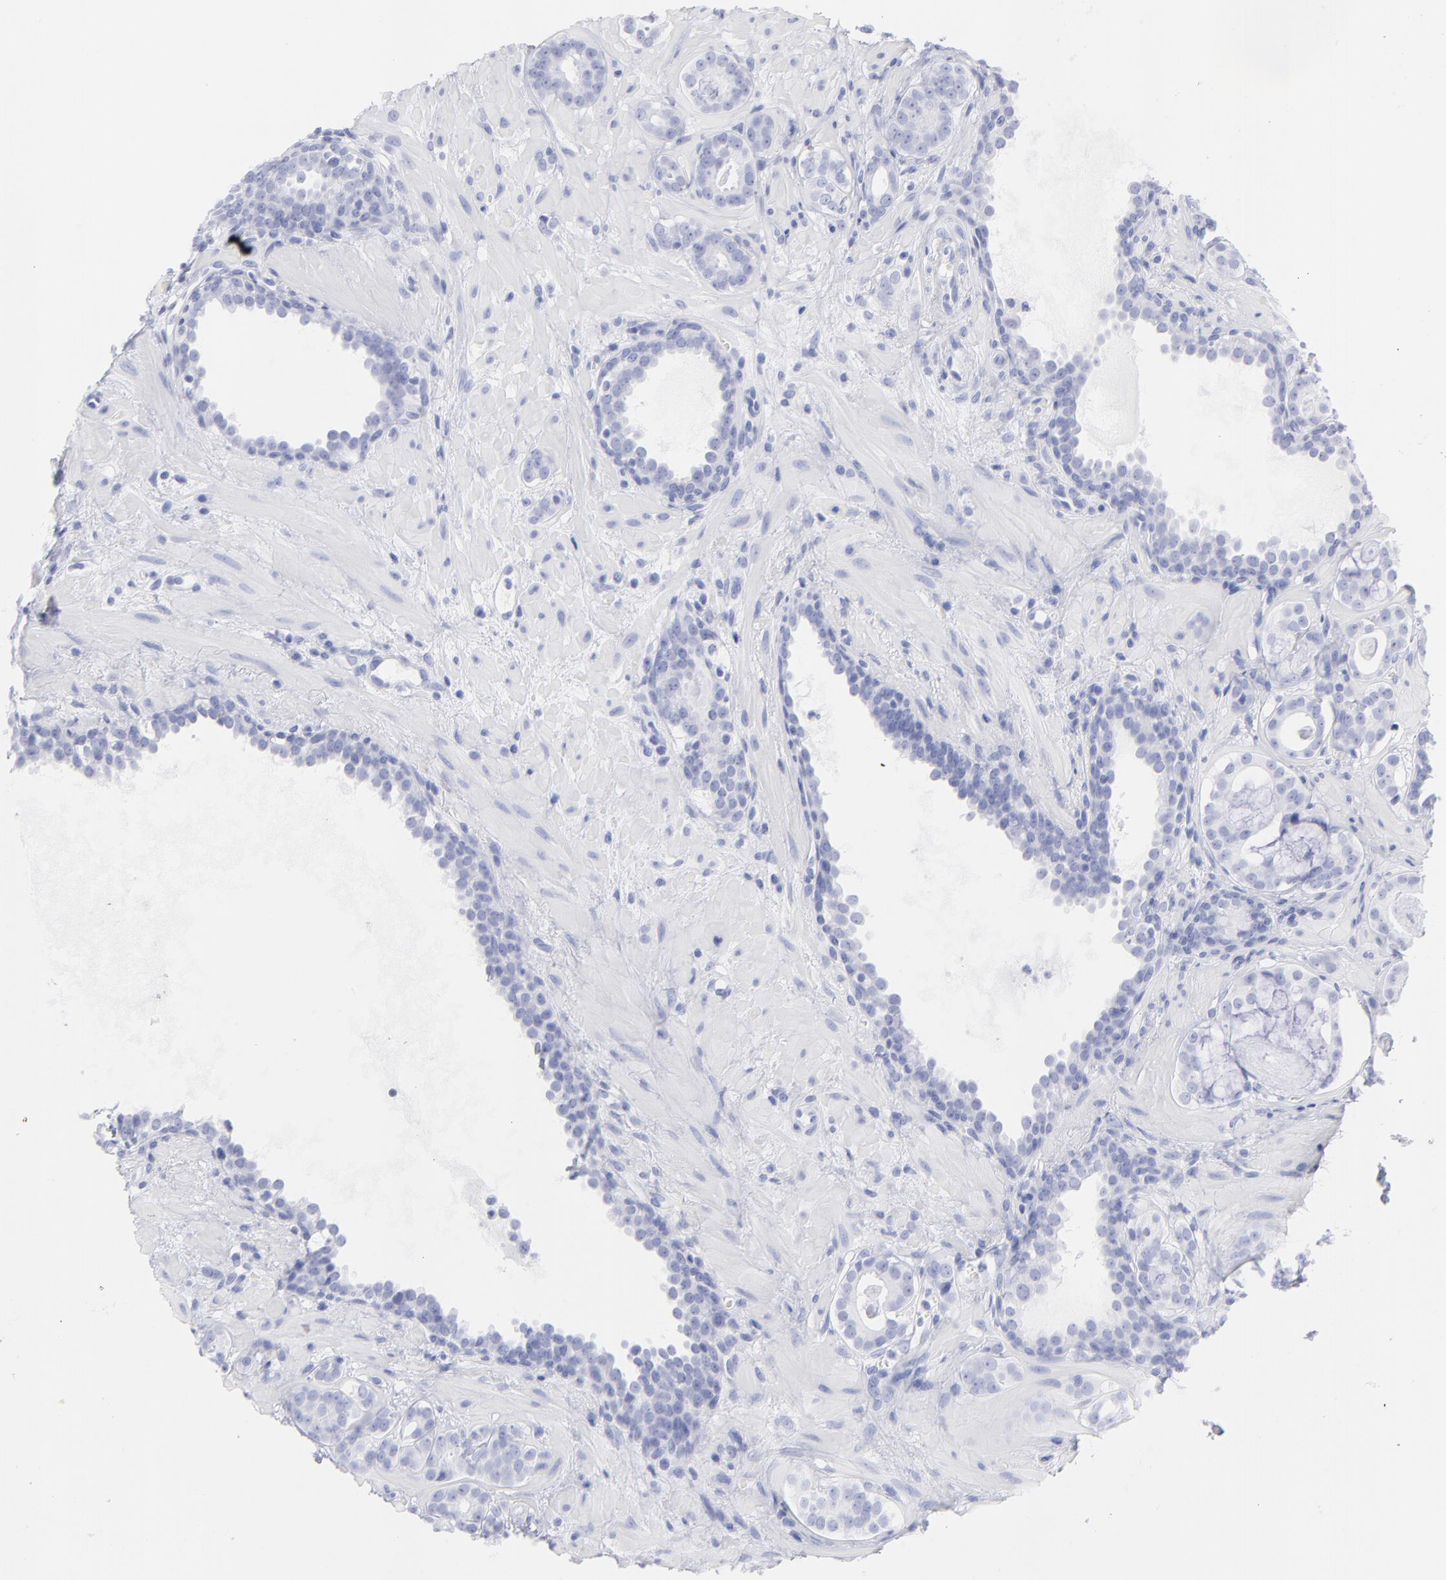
{"staining": {"intensity": "negative", "quantity": "none", "location": "none"}, "tissue": "prostate cancer", "cell_type": "Tumor cells", "image_type": "cancer", "snomed": [{"axis": "morphology", "description": "Adenocarcinoma, Low grade"}, {"axis": "topography", "description": "Prostate"}], "caption": "Adenocarcinoma (low-grade) (prostate) stained for a protein using IHC displays no staining tumor cells.", "gene": "F13B", "patient": {"sex": "male", "age": 57}}